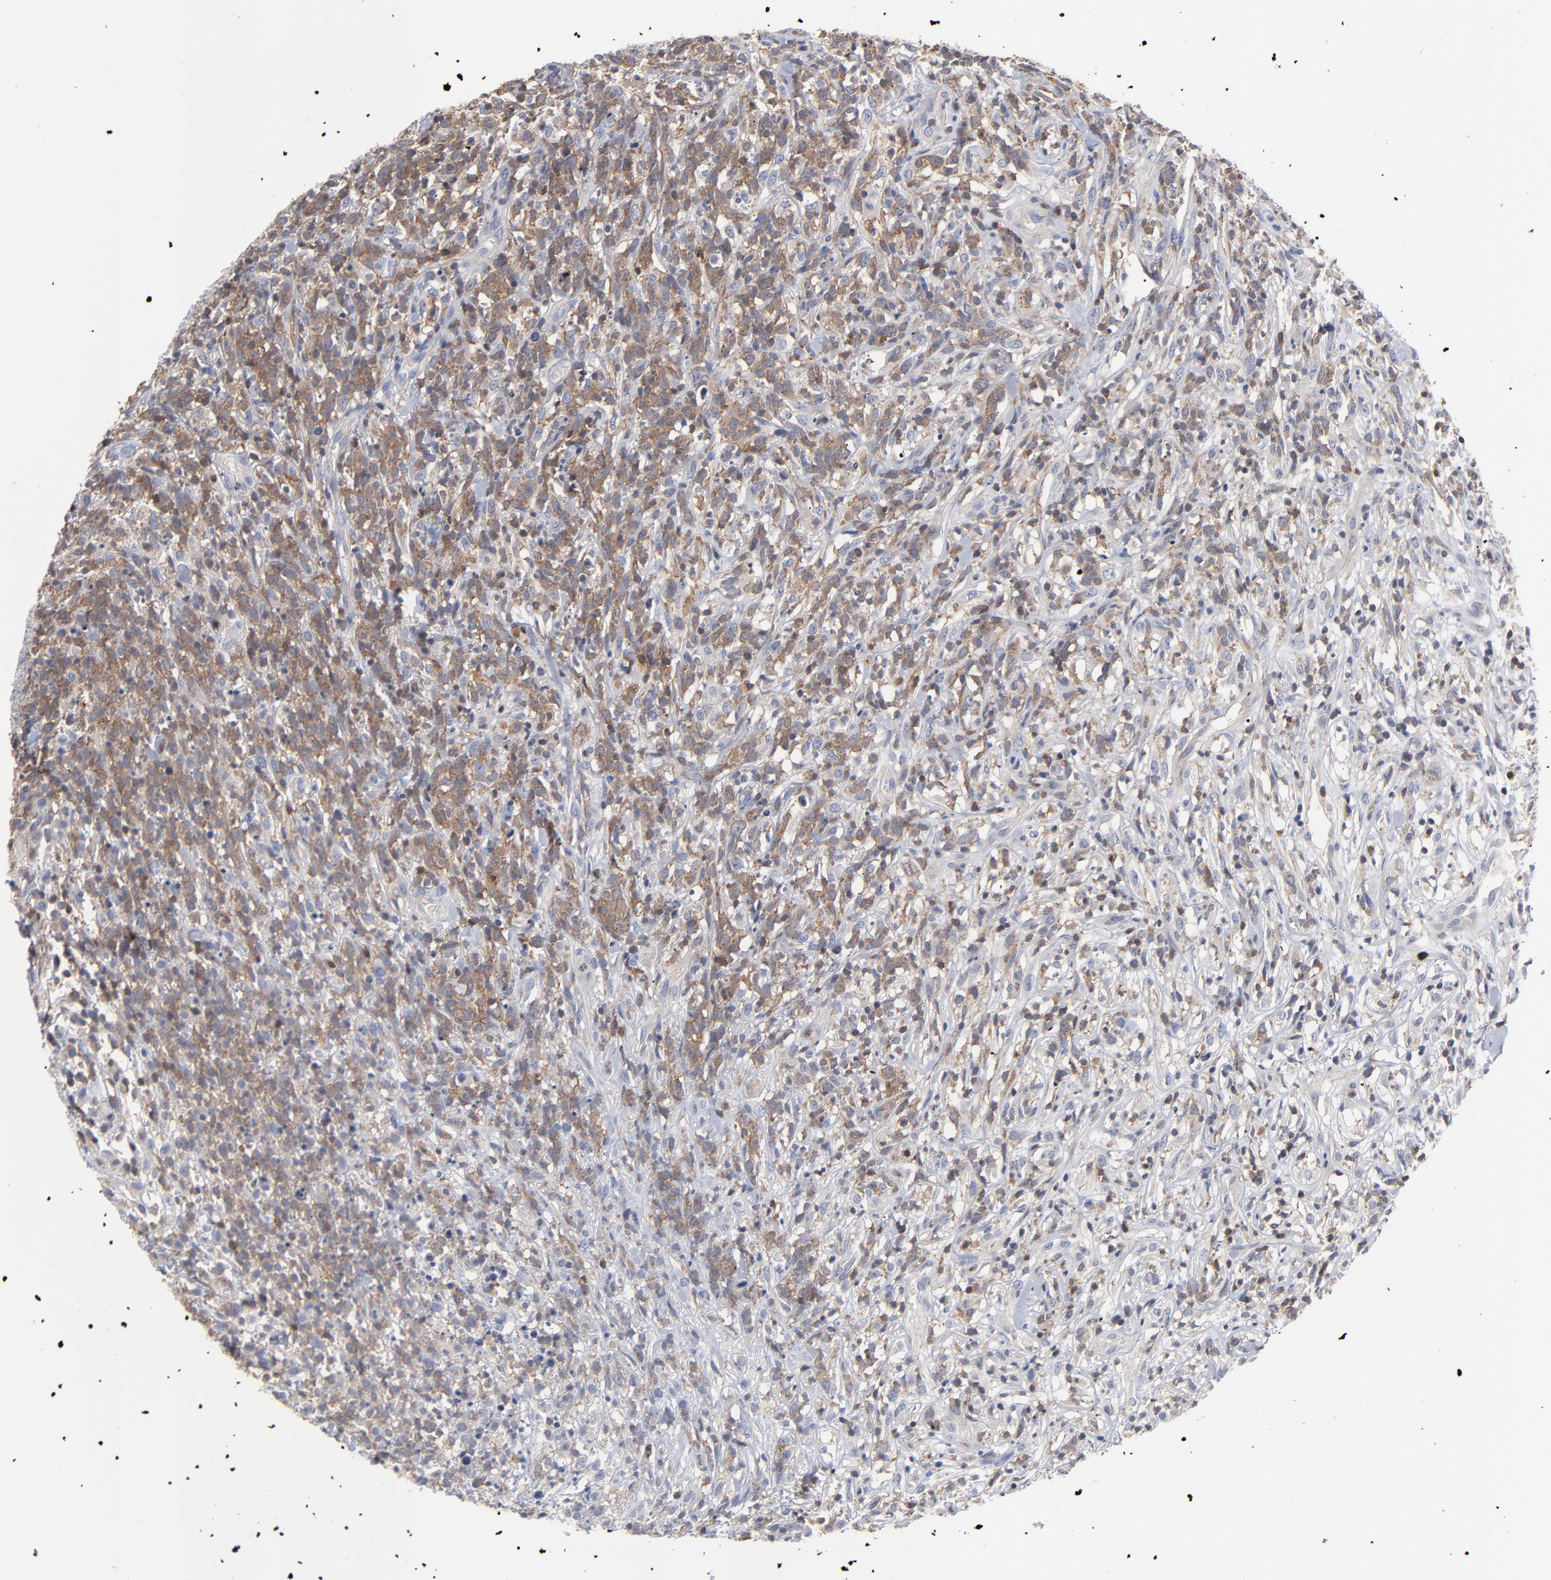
{"staining": {"intensity": "moderate", "quantity": "25%-75%", "location": "cytoplasmic/membranous"}, "tissue": "lymphoma", "cell_type": "Tumor cells", "image_type": "cancer", "snomed": [{"axis": "morphology", "description": "Malignant lymphoma, non-Hodgkin's type, High grade"}, {"axis": "topography", "description": "Lymph node"}], "caption": "Malignant lymphoma, non-Hodgkin's type (high-grade) was stained to show a protein in brown. There is medium levels of moderate cytoplasmic/membranous positivity in approximately 25%-75% of tumor cells.", "gene": "PDLIM2", "patient": {"sex": "female", "age": 73}}